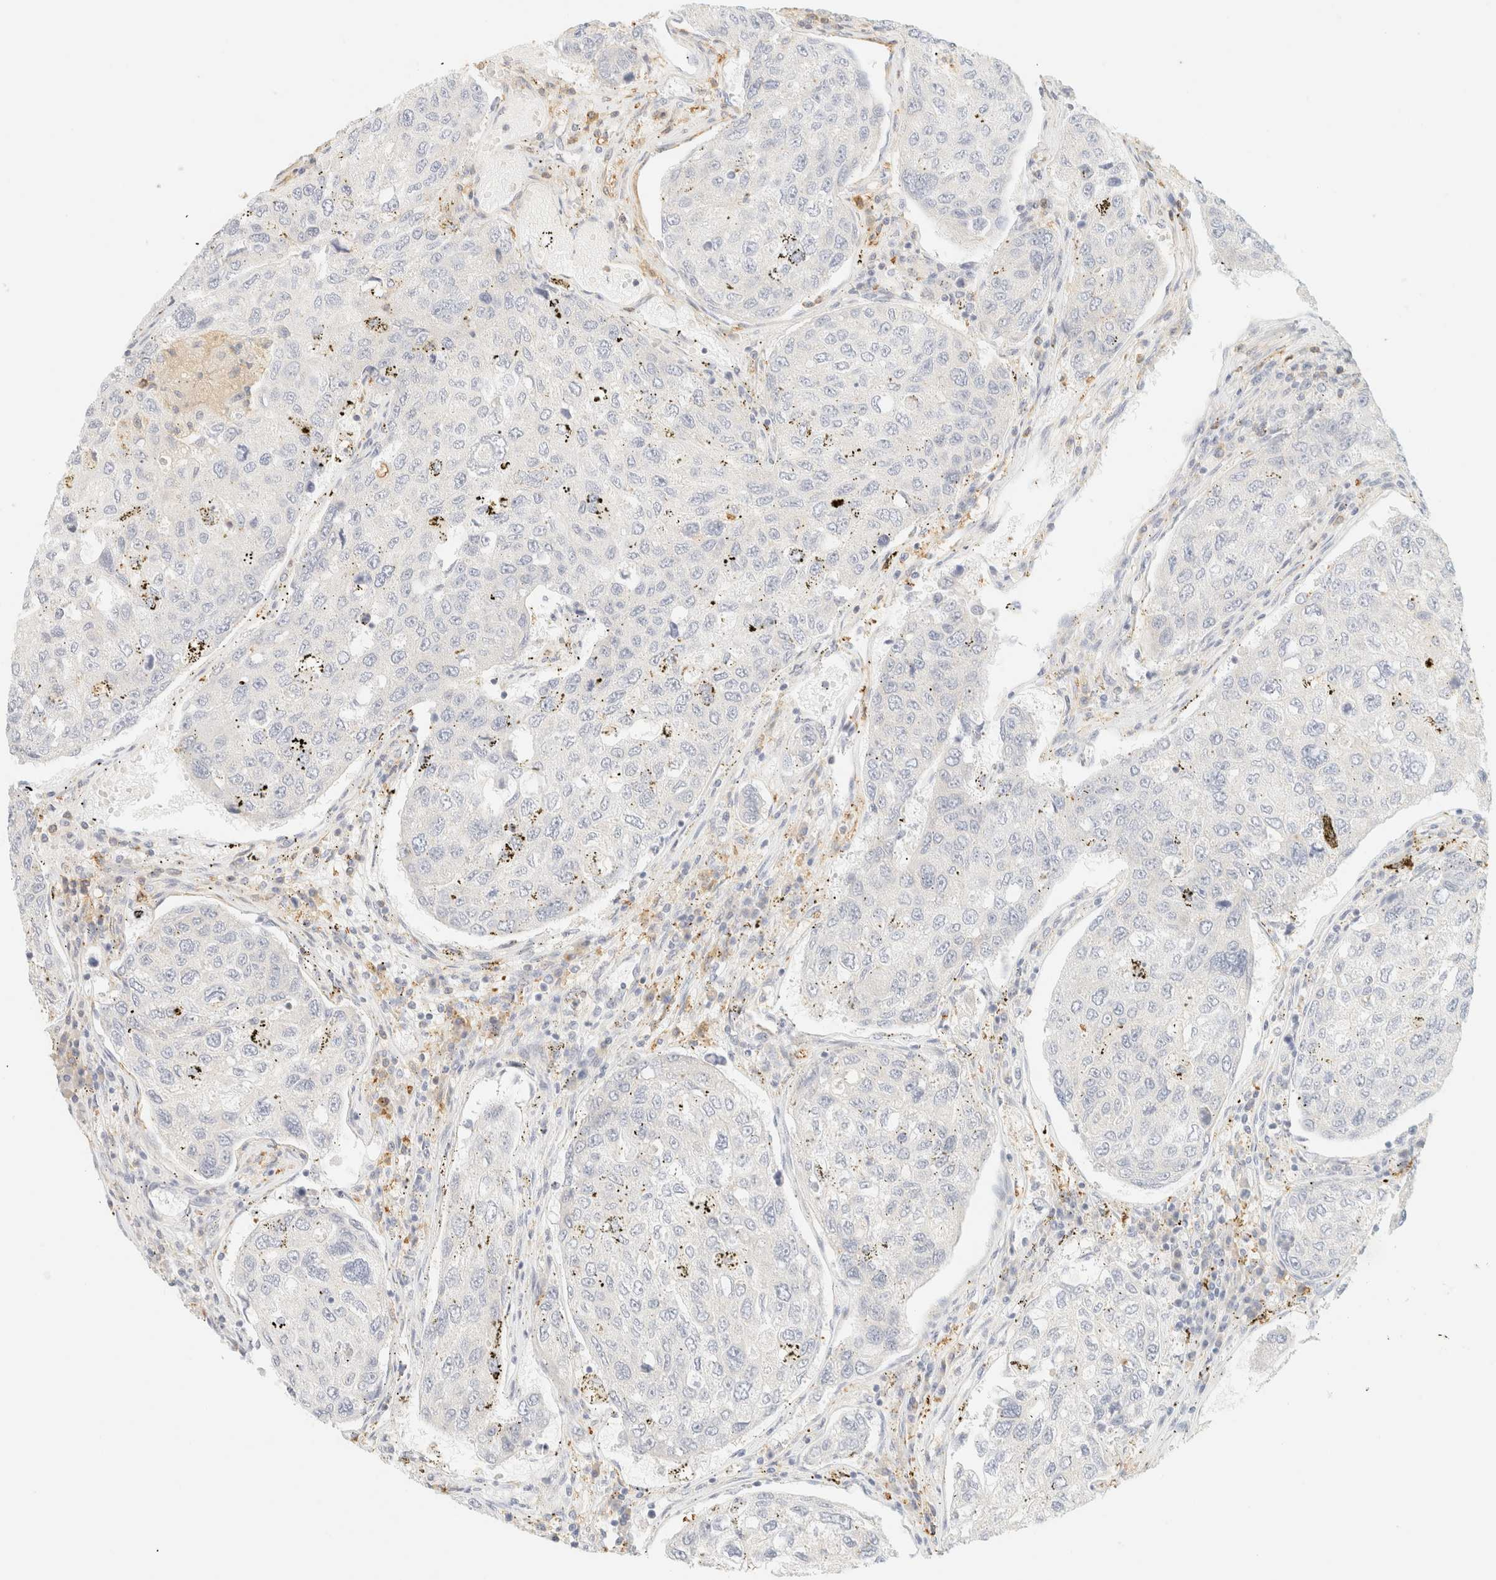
{"staining": {"intensity": "negative", "quantity": "none", "location": "none"}, "tissue": "urothelial cancer", "cell_type": "Tumor cells", "image_type": "cancer", "snomed": [{"axis": "morphology", "description": "Urothelial carcinoma, High grade"}, {"axis": "topography", "description": "Lymph node"}, {"axis": "topography", "description": "Urinary bladder"}], "caption": "Tumor cells show no significant expression in urothelial carcinoma (high-grade). Brightfield microscopy of IHC stained with DAB (3,3'-diaminobenzidine) (brown) and hematoxylin (blue), captured at high magnification.", "gene": "OTOP2", "patient": {"sex": "male", "age": 51}}